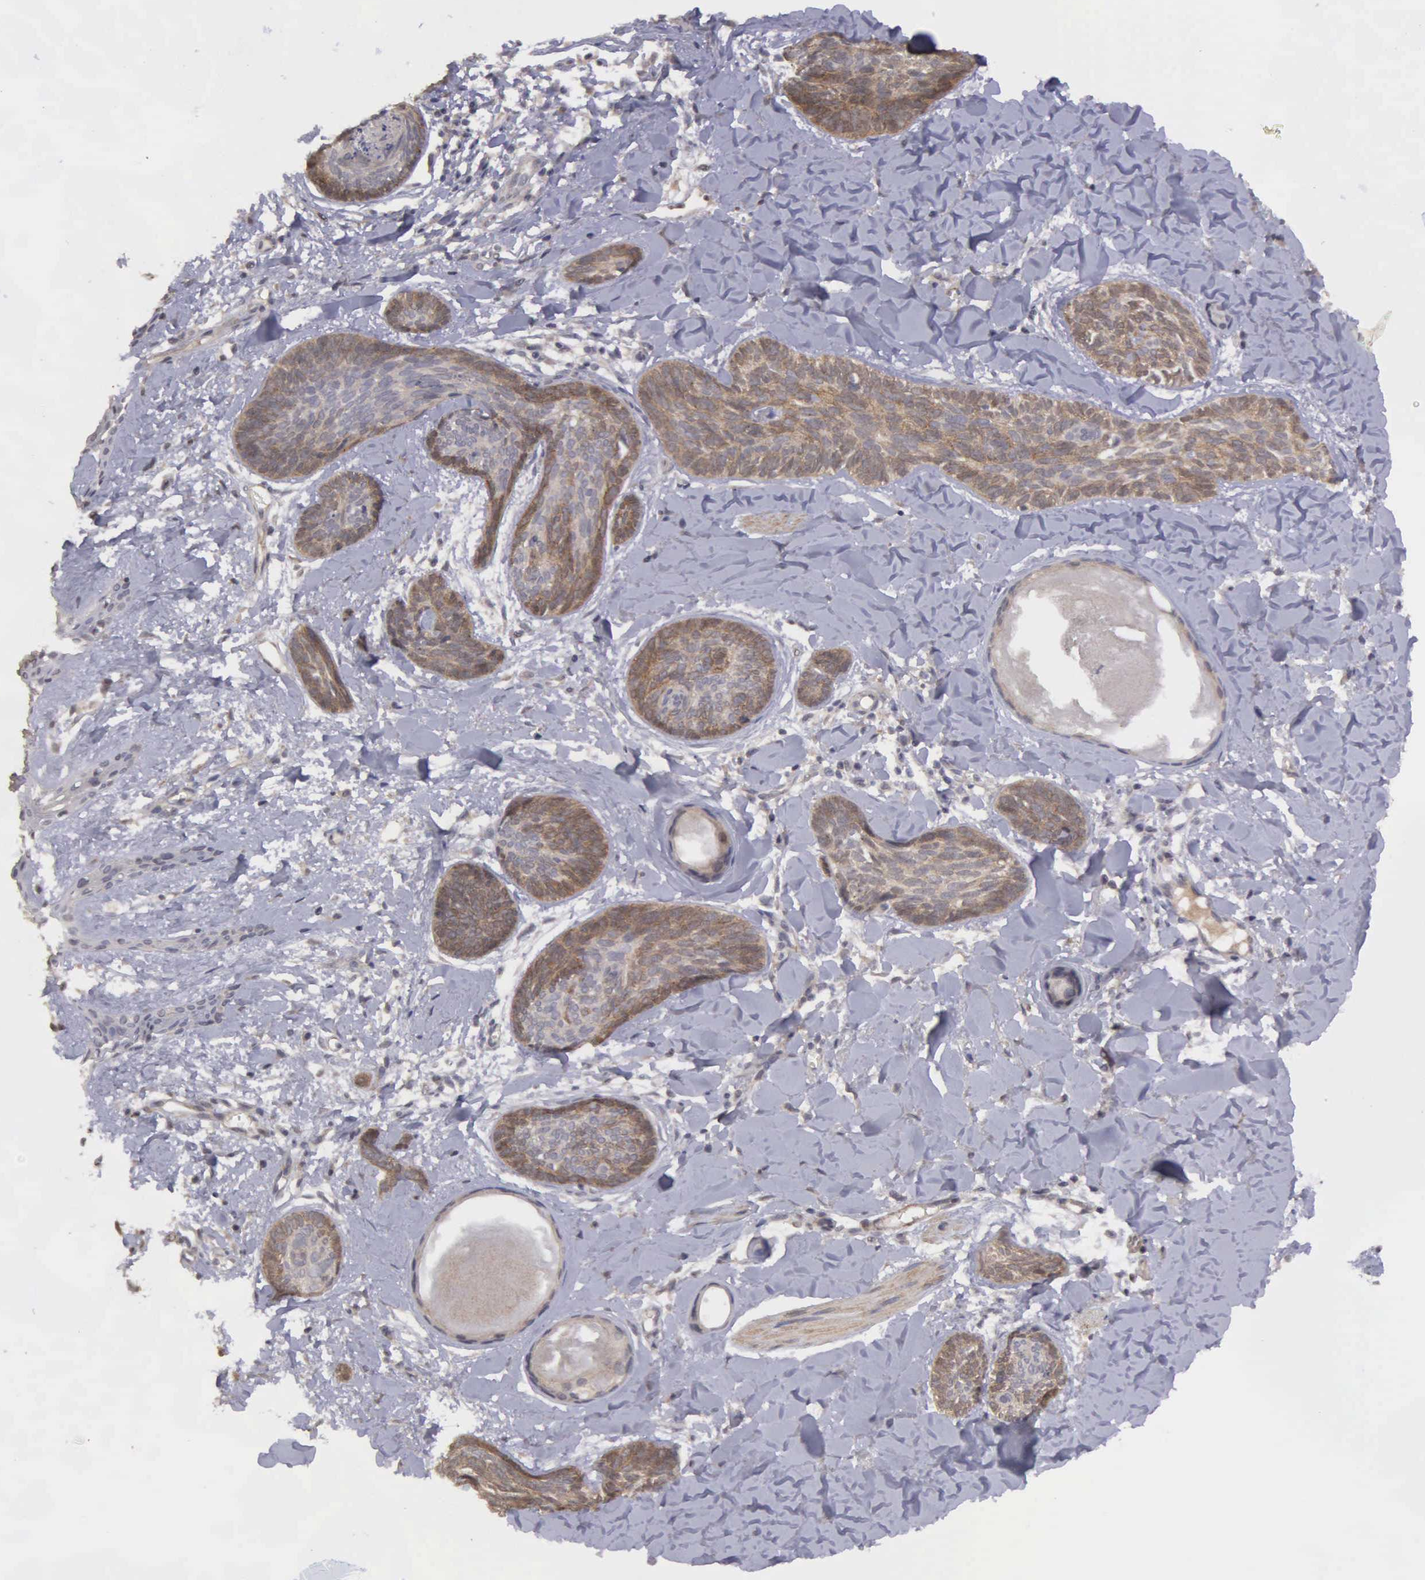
{"staining": {"intensity": "moderate", "quantity": ">75%", "location": "cytoplasmic/membranous"}, "tissue": "skin cancer", "cell_type": "Tumor cells", "image_type": "cancer", "snomed": [{"axis": "morphology", "description": "Basal cell carcinoma"}, {"axis": "topography", "description": "Skin"}], "caption": "Brown immunohistochemical staining in basal cell carcinoma (skin) exhibits moderate cytoplasmic/membranous staining in approximately >75% of tumor cells.", "gene": "RTL10", "patient": {"sex": "female", "age": 81}}